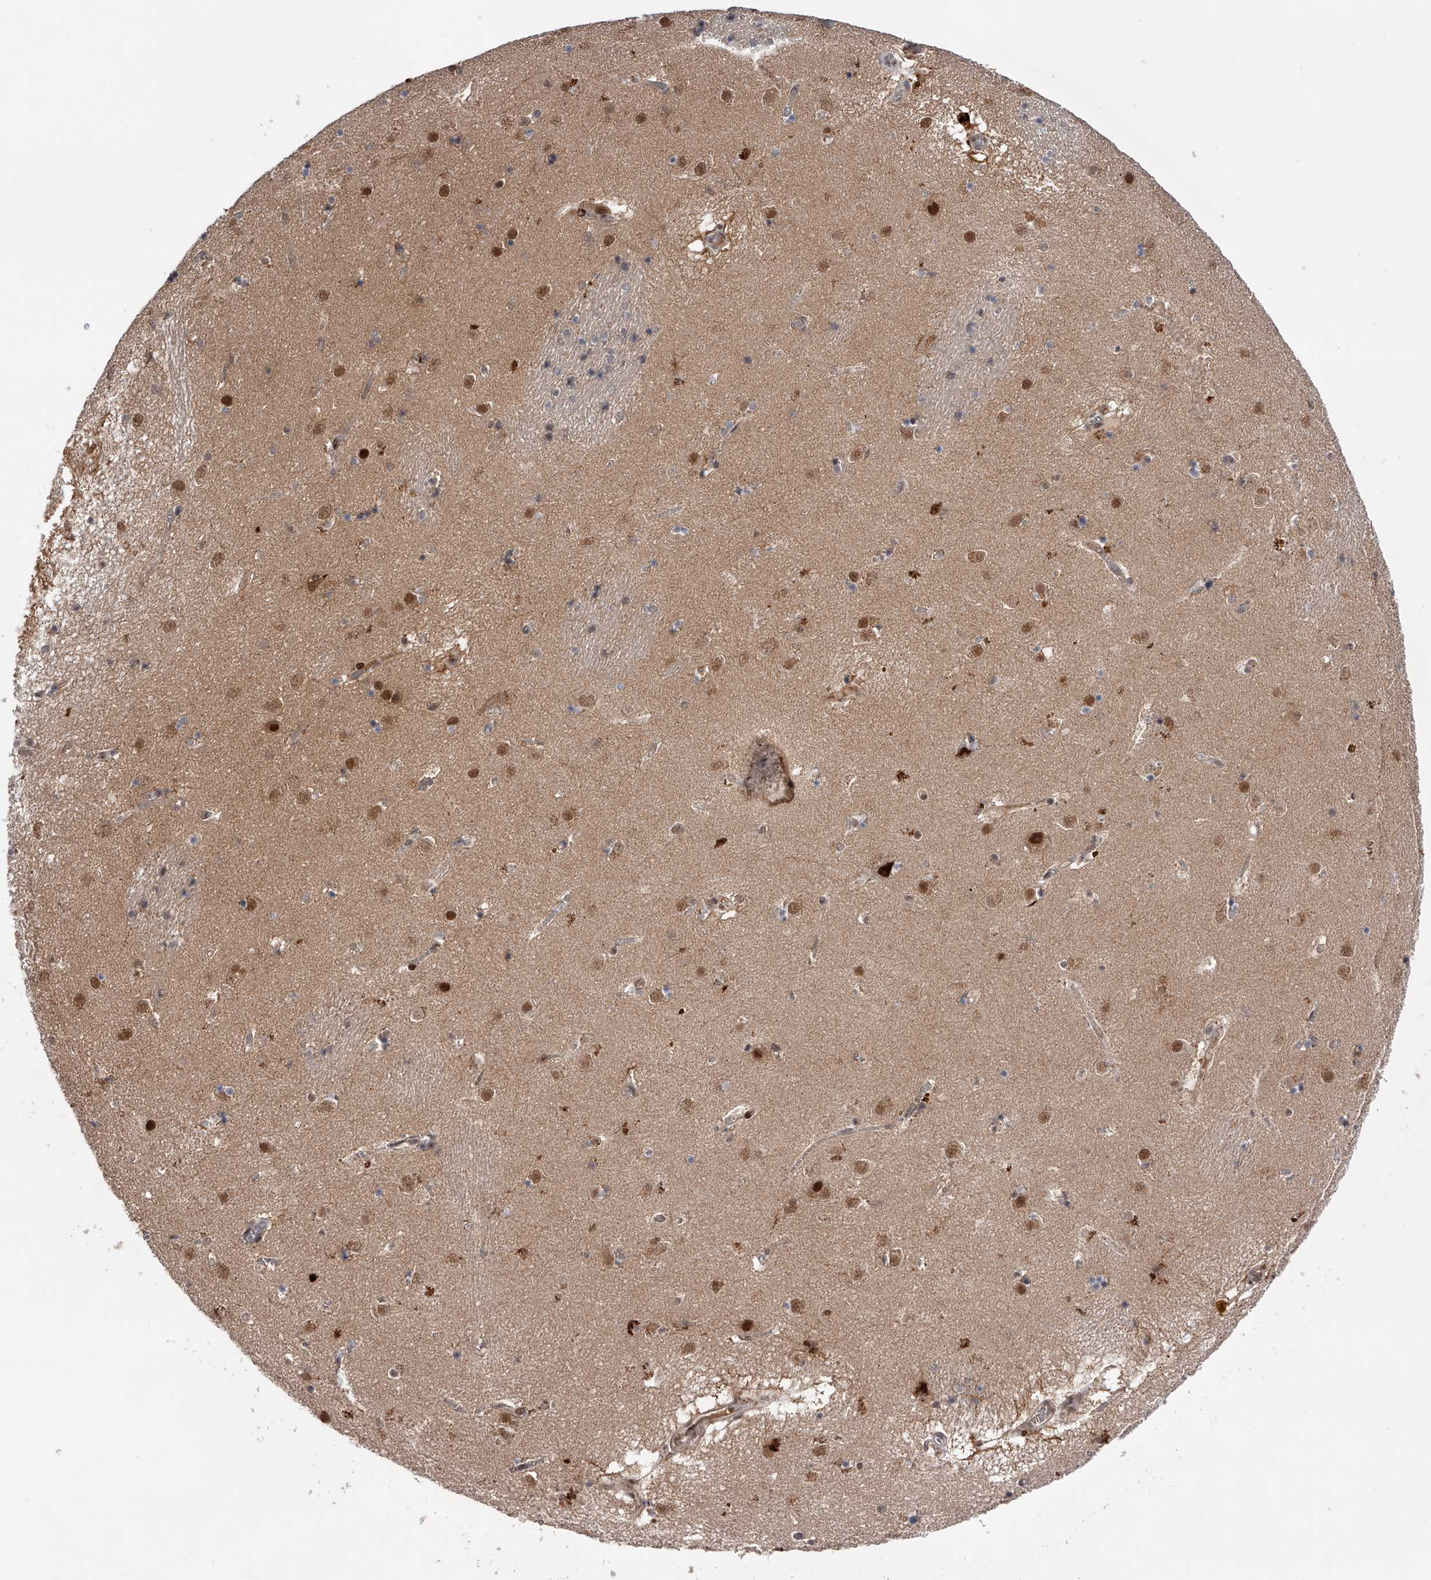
{"staining": {"intensity": "moderate", "quantity": "<25%", "location": "cytoplasmic/membranous,nuclear"}, "tissue": "caudate", "cell_type": "Glial cells", "image_type": "normal", "snomed": [{"axis": "morphology", "description": "Normal tissue, NOS"}, {"axis": "topography", "description": "Lateral ventricle wall"}], "caption": "The micrograph reveals staining of benign caudate, revealing moderate cytoplasmic/membranous,nuclear protein expression (brown color) within glial cells.", "gene": "RWDD2A", "patient": {"sex": "male", "age": 70}}